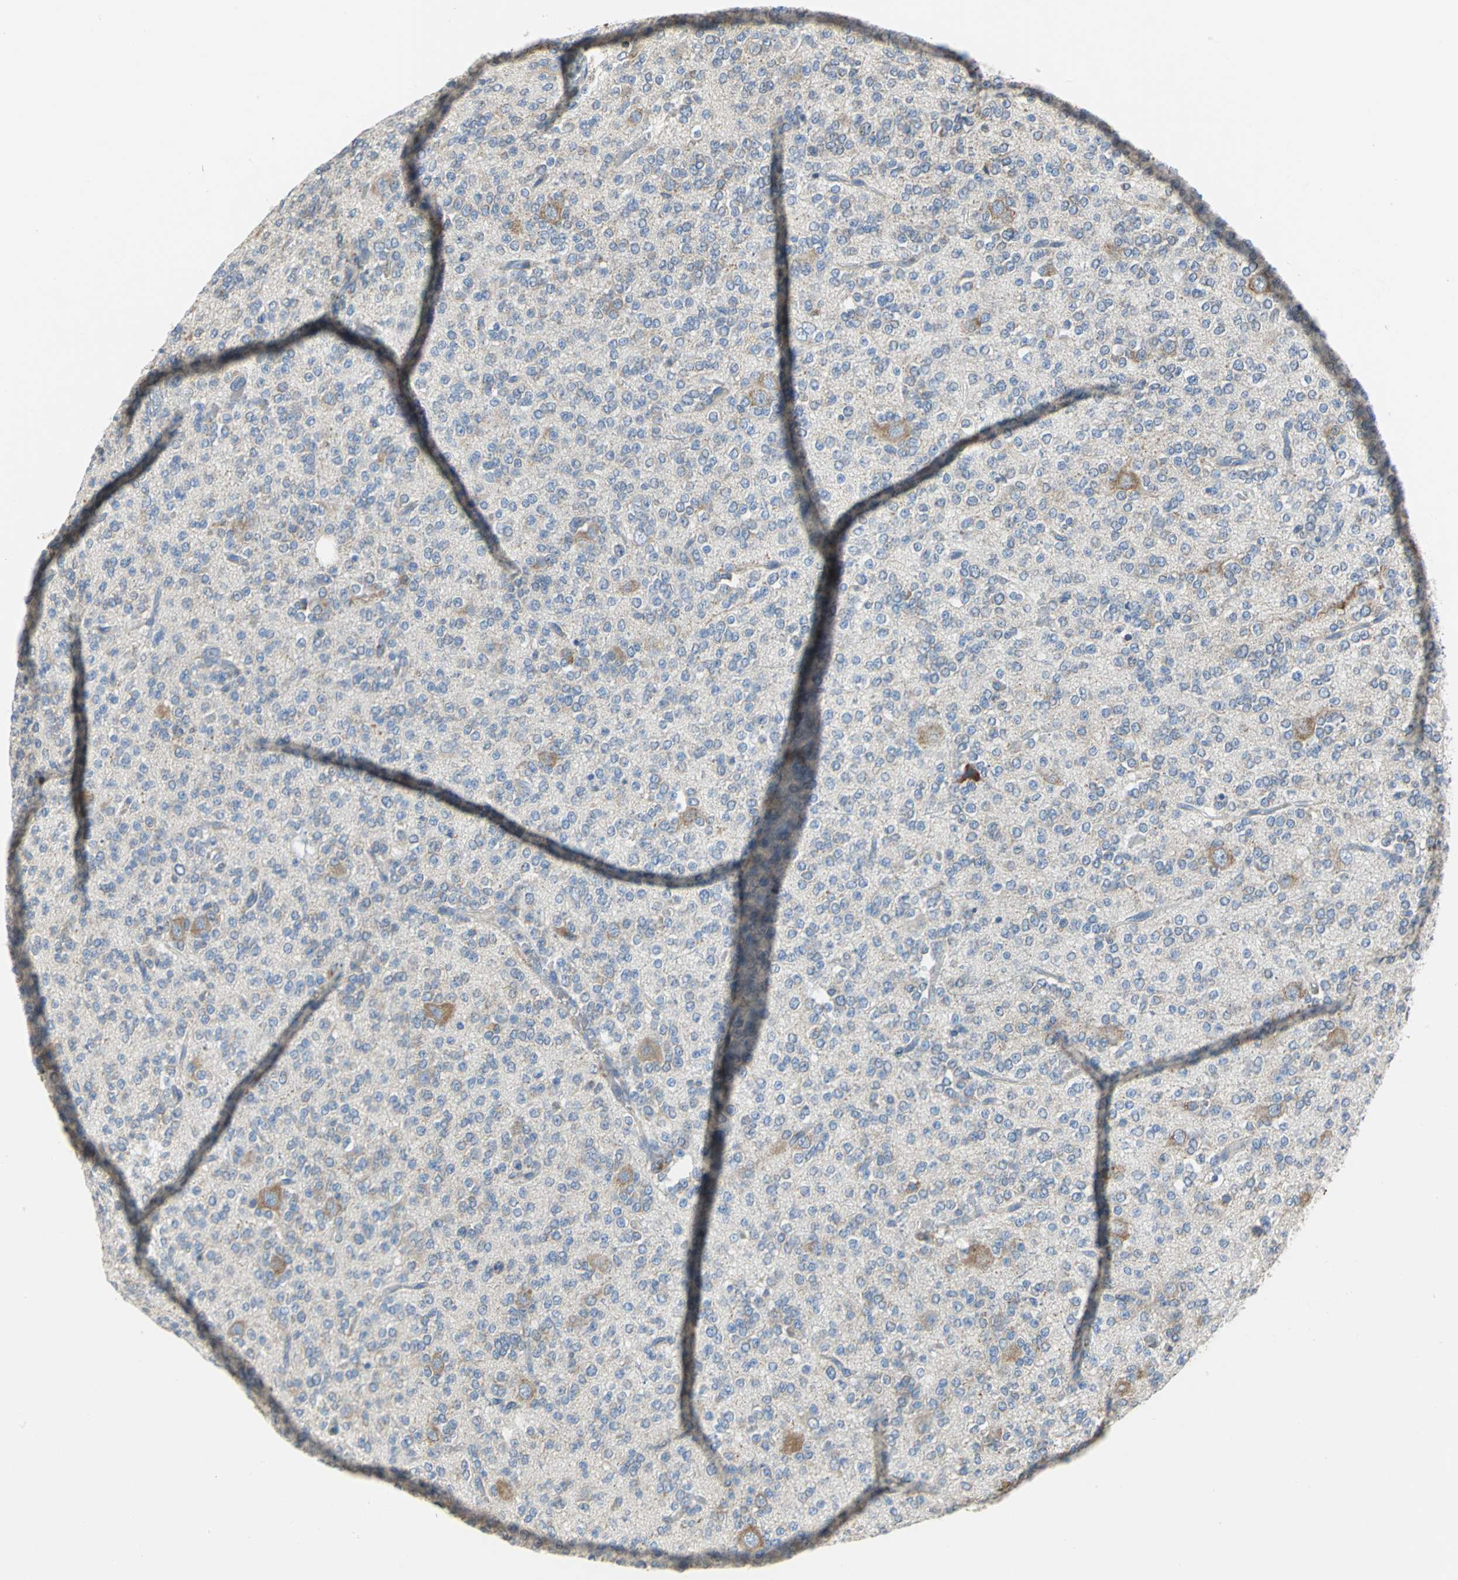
{"staining": {"intensity": "weak", "quantity": "25%-75%", "location": "cytoplasmic/membranous"}, "tissue": "glioma", "cell_type": "Tumor cells", "image_type": "cancer", "snomed": [{"axis": "morphology", "description": "Glioma, malignant, Low grade"}, {"axis": "topography", "description": "Brain"}], "caption": "A high-resolution photomicrograph shows IHC staining of glioma, which displays weak cytoplasmic/membranous staining in about 25%-75% of tumor cells. The staining was performed using DAB (3,3'-diaminobenzidine), with brown indicating positive protein expression. Nuclei are stained blue with hematoxylin.", "gene": "SDF2L1", "patient": {"sex": "male", "age": 38}}